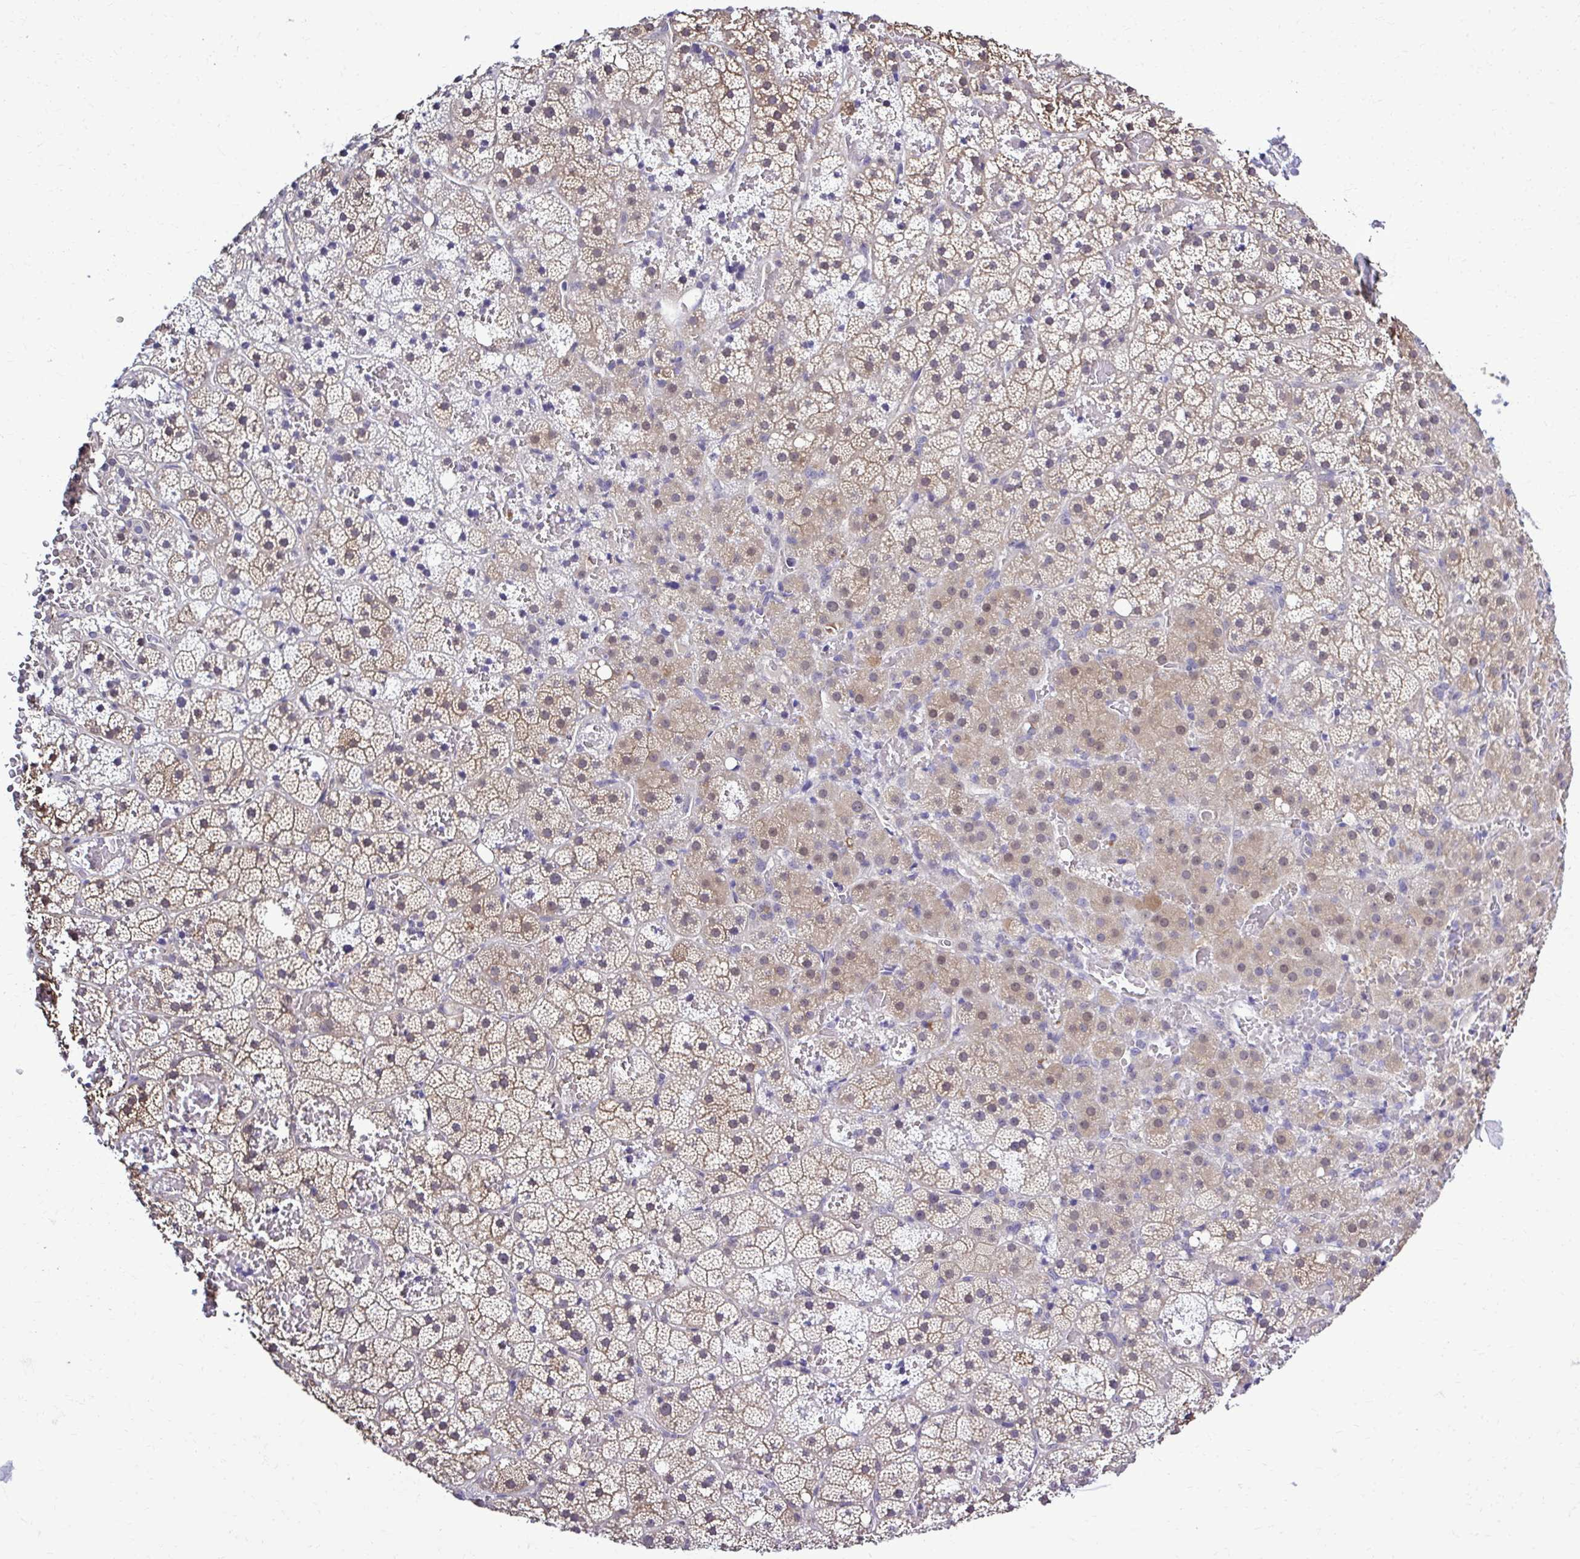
{"staining": {"intensity": "moderate", "quantity": ">75%", "location": "cytoplasmic/membranous"}, "tissue": "adrenal gland", "cell_type": "Glandular cells", "image_type": "normal", "snomed": [{"axis": "morphology", "description": "Normal tissue, NOS"}, {"axis": "topography", "description": "Adrenal gland"}], "caption": "There is medium levels of moderate cytoplasmic/membranous positivity in glandular cells of unremarkable adrenal gland, as demonstrated by immunohistochemical staining (brown color).", "gene": "RASL11B", "patient": {"sex": "male", "age": 53}}